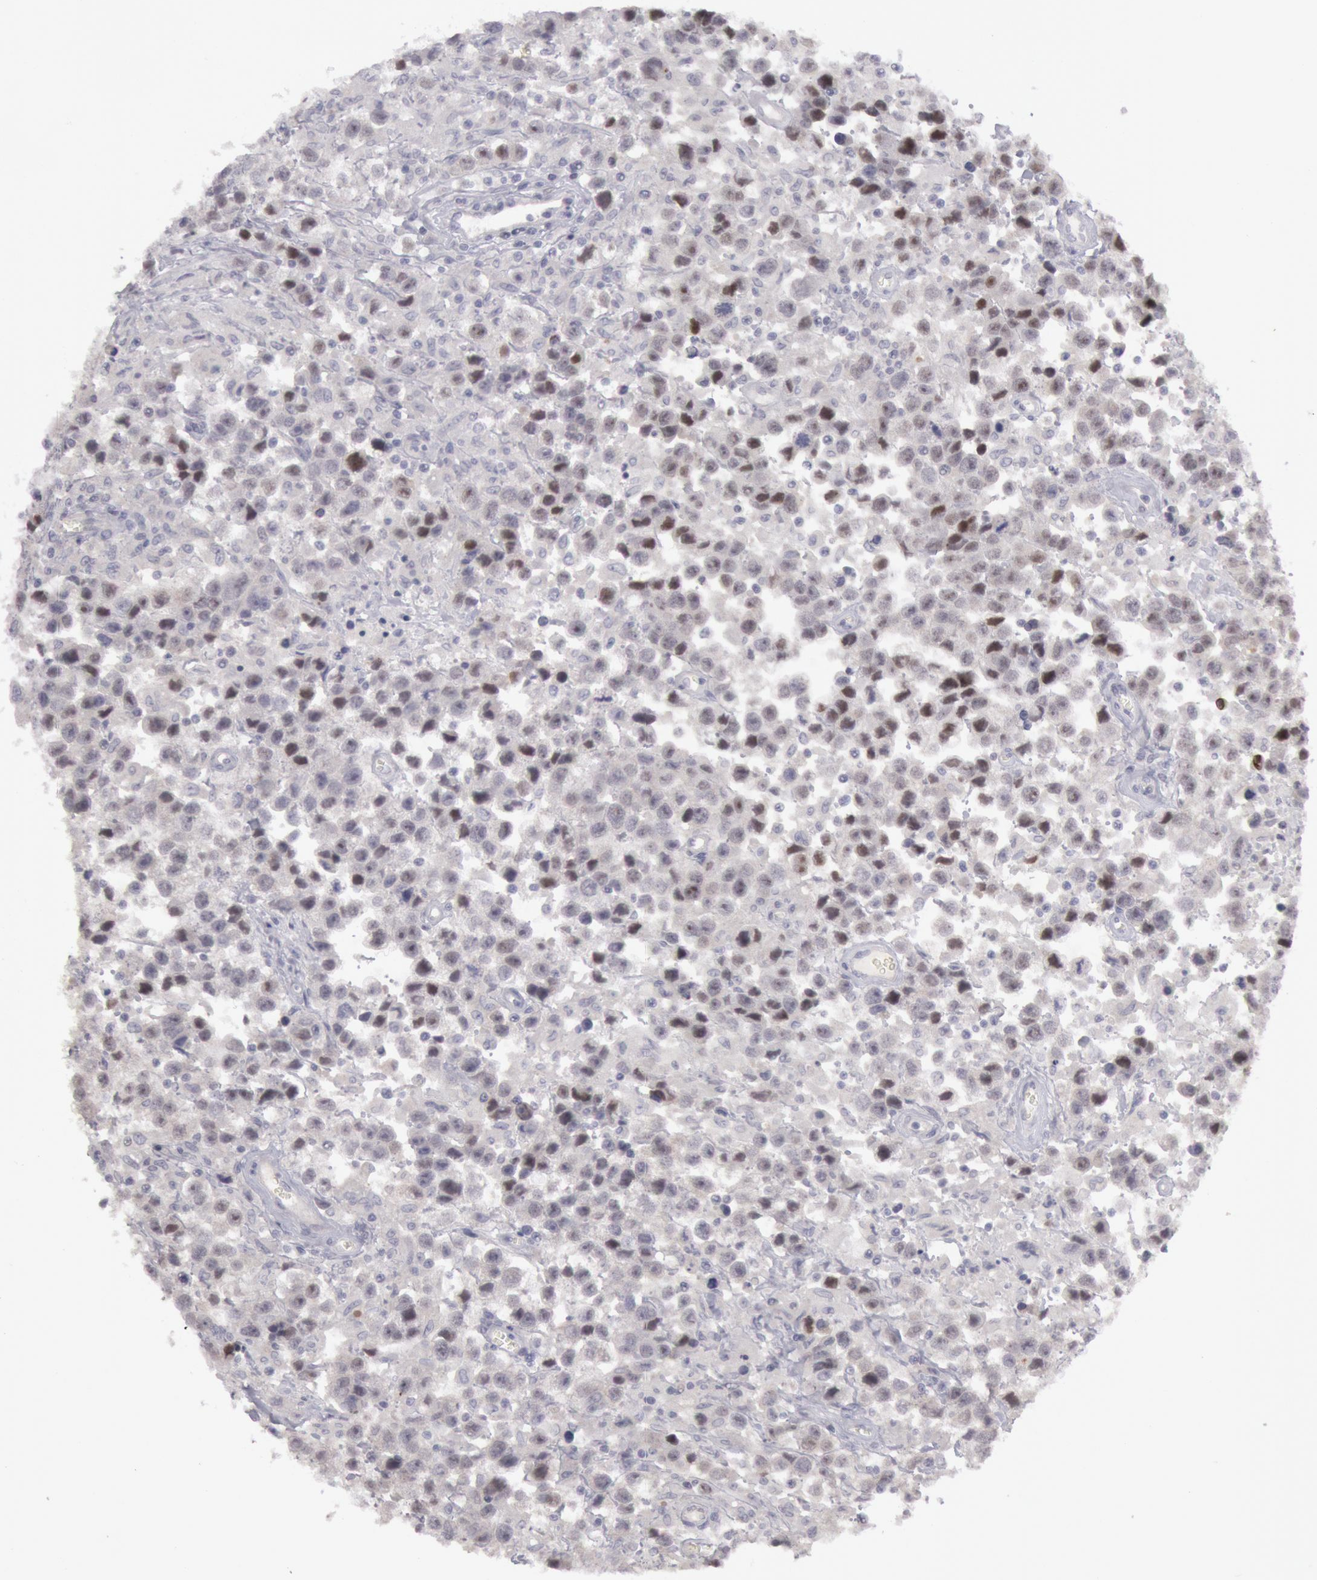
{"staining": {"intensity": "strong", "quantity": "25%-75%", "location": "nuclear"}, "tissue": "testis cancer", "cell_type": "Tumor cells", "image_type": "cancer", "snomed": [{"axis": "morphology", "description": "Seminoma, NOS"}, {"axis": "topography", "description": "Testis"}], "caption": "This image exhibits IHC staining of testis seminoma, with high strong nuclear positivity in about 25%-75% of tumor cells.", "gene": "JOSD1", "patient": {"sex": "male", "age": 43}}